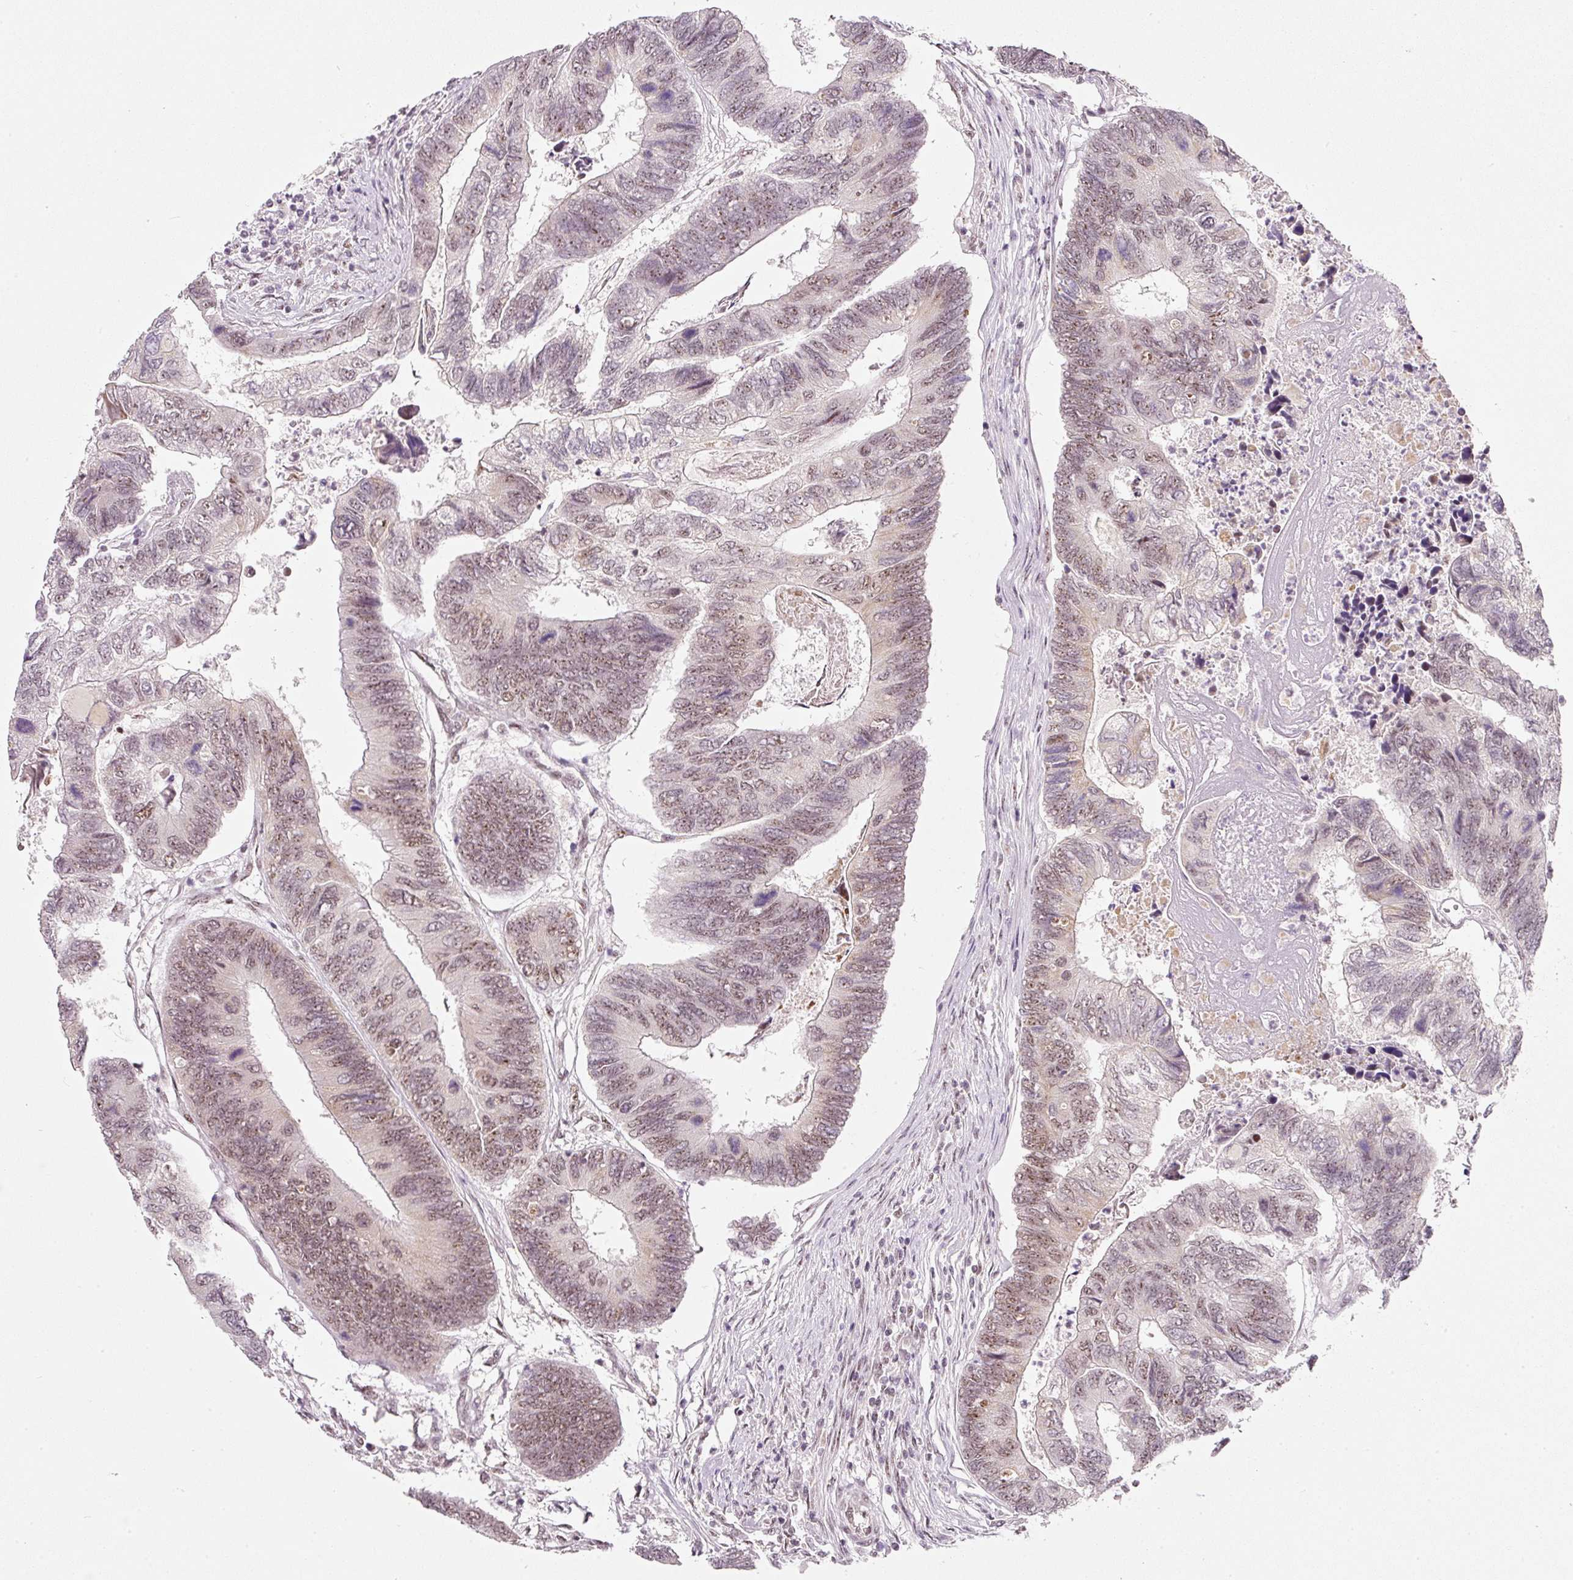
{"staining": {"intensity": "moderate", "quantity": "25%-75%", "location": "nuclear"}, "tissue": "colorectal cancer", "cell_type": "Tumor cells", "image_type": "cancer", "snomed": [{"axis": "morphology", "description": "Adenocarcinoma, NOS"}, {"axis": "topography", "description": "Colon"}], "caption": "This micrograph reveals IHC staining of human colorectal cancer (adenocarcinoma), with medium moderate nuclear positivity in approximately 25%-75% of tumor cells.", "gene": "FSTL3", "patient": {"sex": "female", "age": 67}}